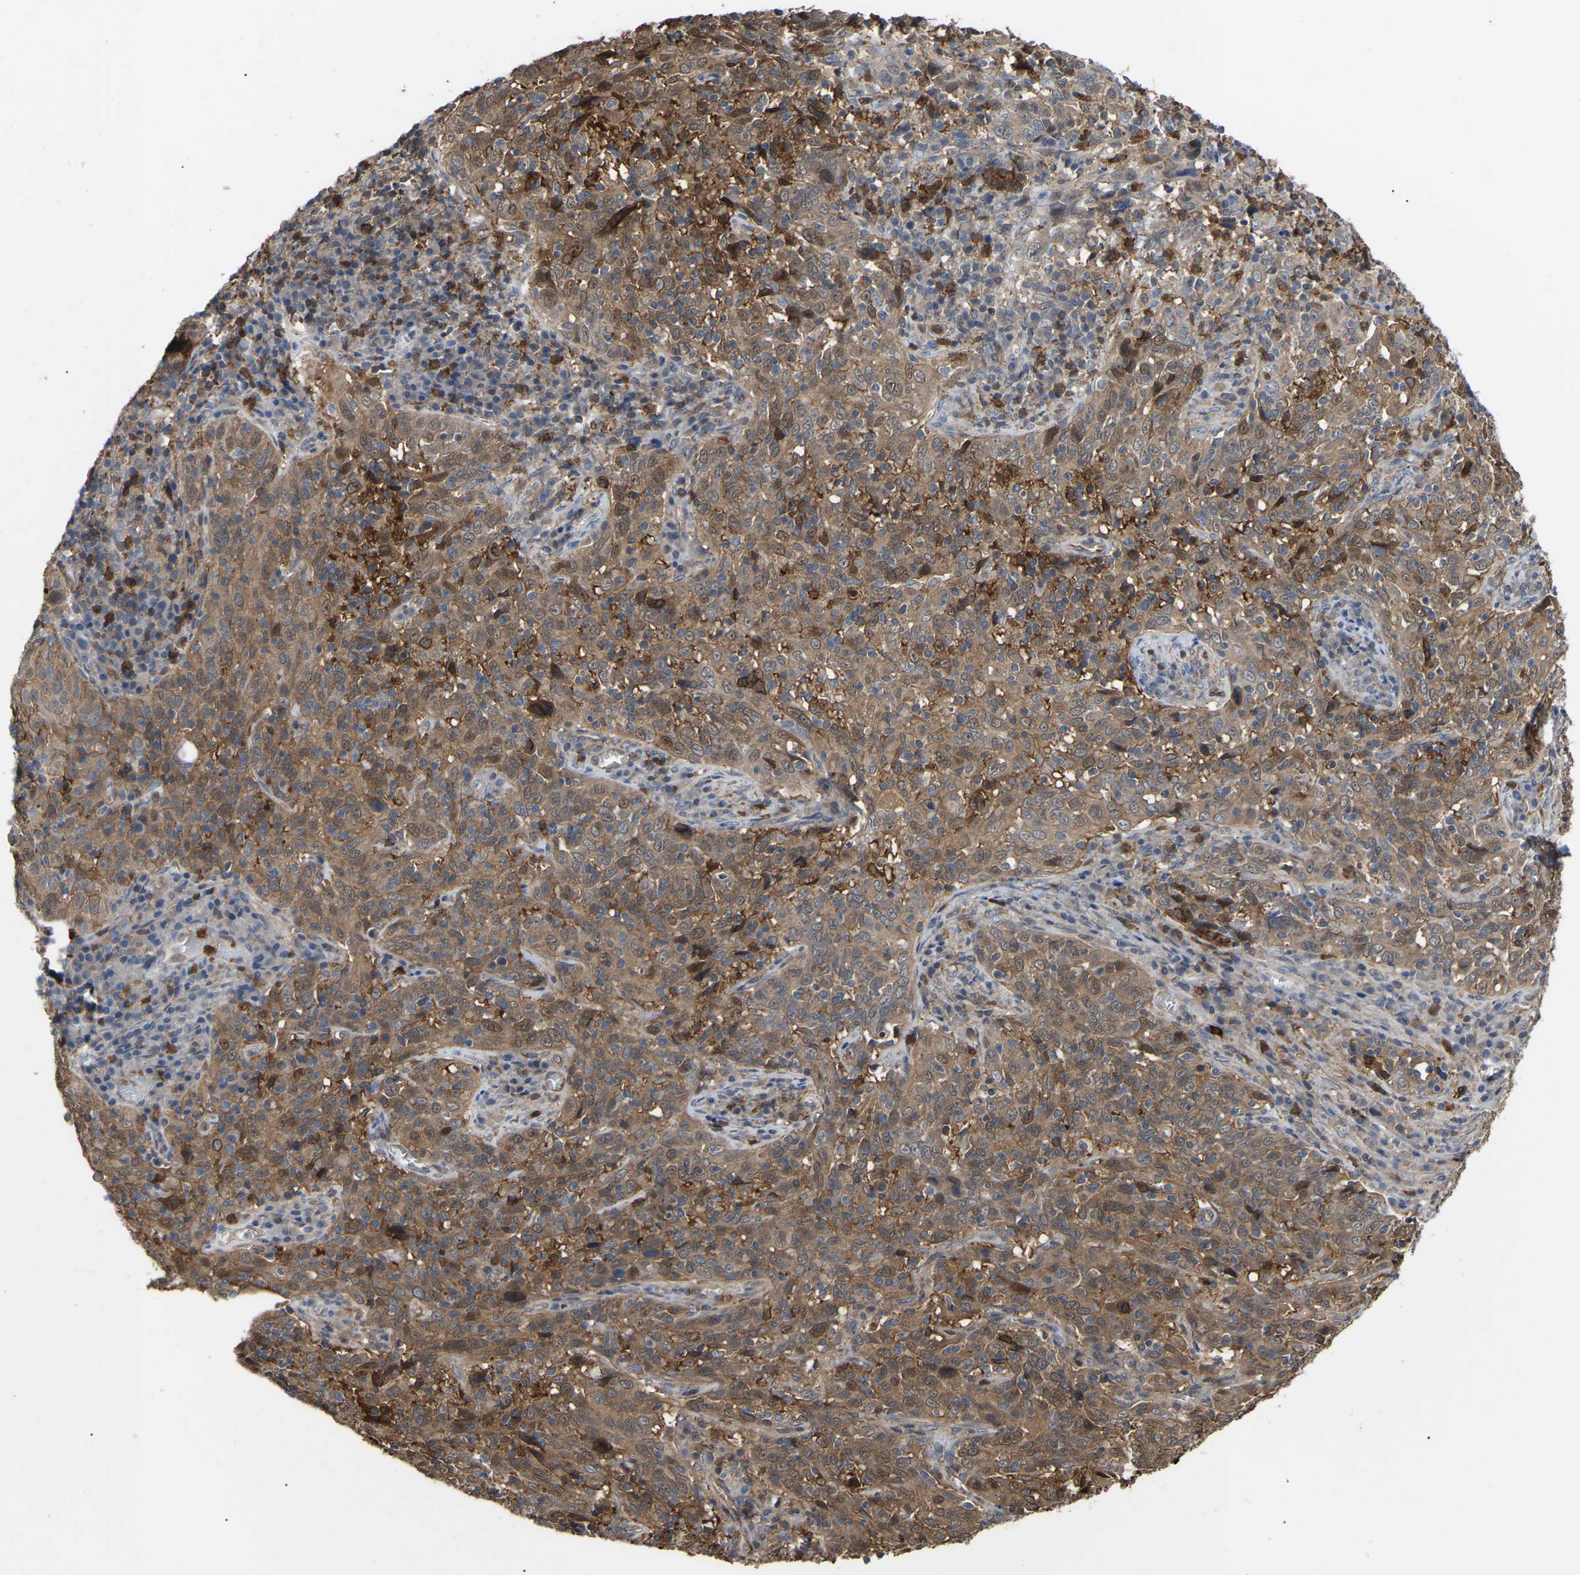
{"staining": {"intensity": "moderate", "quantity": ">75%", "location": "cytoplasmic/membranous"}, "tissue": "cervical cancer", "cell_type": "Tumor cells", "image_type": "cancer", "snomed": [{"axis": "morphology", "description": "Squamous cell carcinoma, NOS"}, {"axis": "topography", "description": "Cervix"}], "caption": "Moderate cytoplasmic/membranous staining for a protein is appreciated in approximately >75% of tumor cells of squamous cell carcinoma (cervical) using immunohistochemistry (IHC).", "gene": "CIT", "patient": {"sex": "female", "age": 46}}